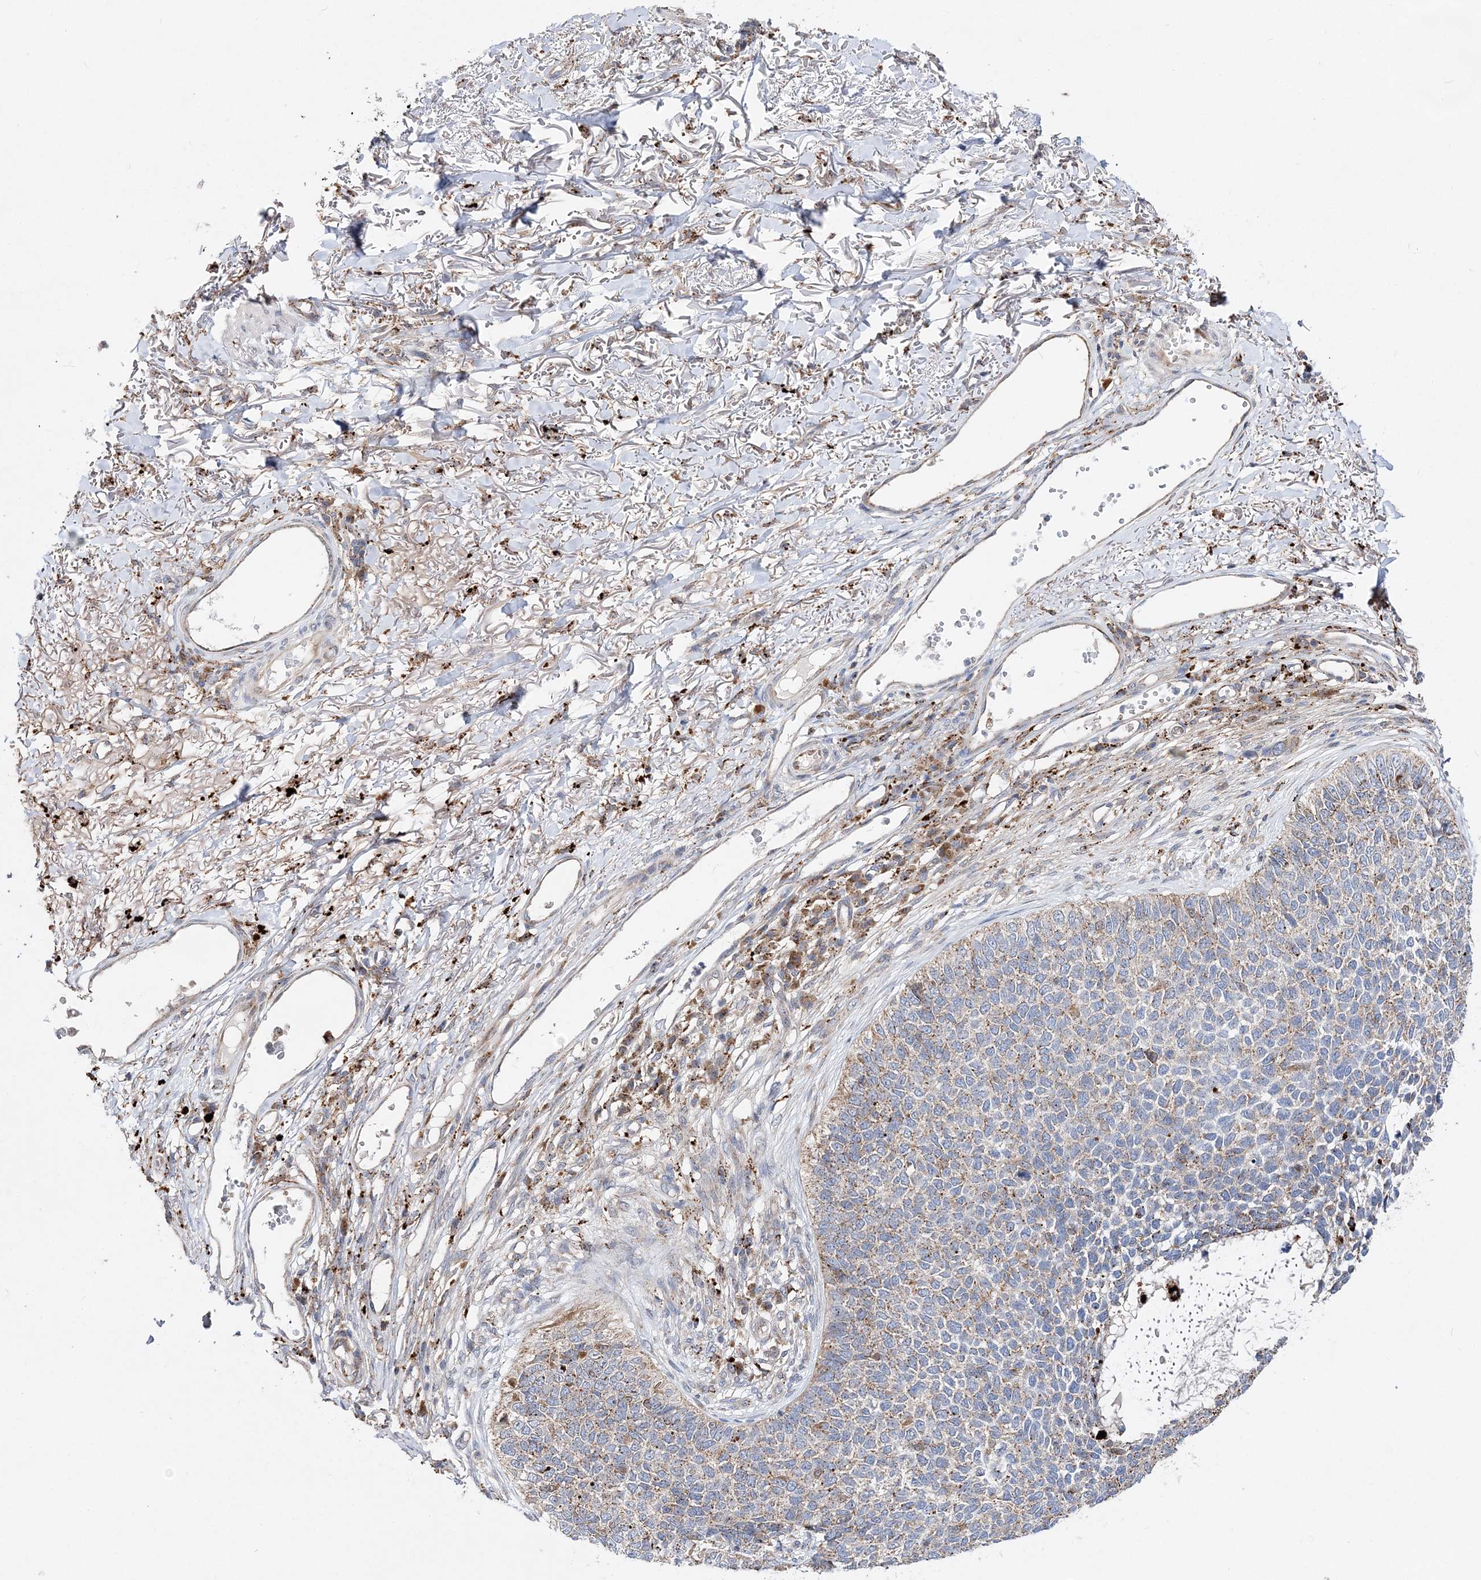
{"staining": {"intensity": "weak", "quantity": "25%-75%", "location": "cytoplasmic/membranous"}, "tissue": "skin cancer", "cell_type": "Tumor cells", "image_type": "cancer", "snomed": [{"axis": "morphology", "description": "Basal cell carcinoma"}, {"axis": "topography", "description": "Skin"}], "caption": "A brown stain labels weak cytoplasmic/membranous positivity of a protein in human skin cancer (basal cell carcinoma) tumor cells.", "gene": "C3orf38", "patient": {"sex": "female", "age": 84}}